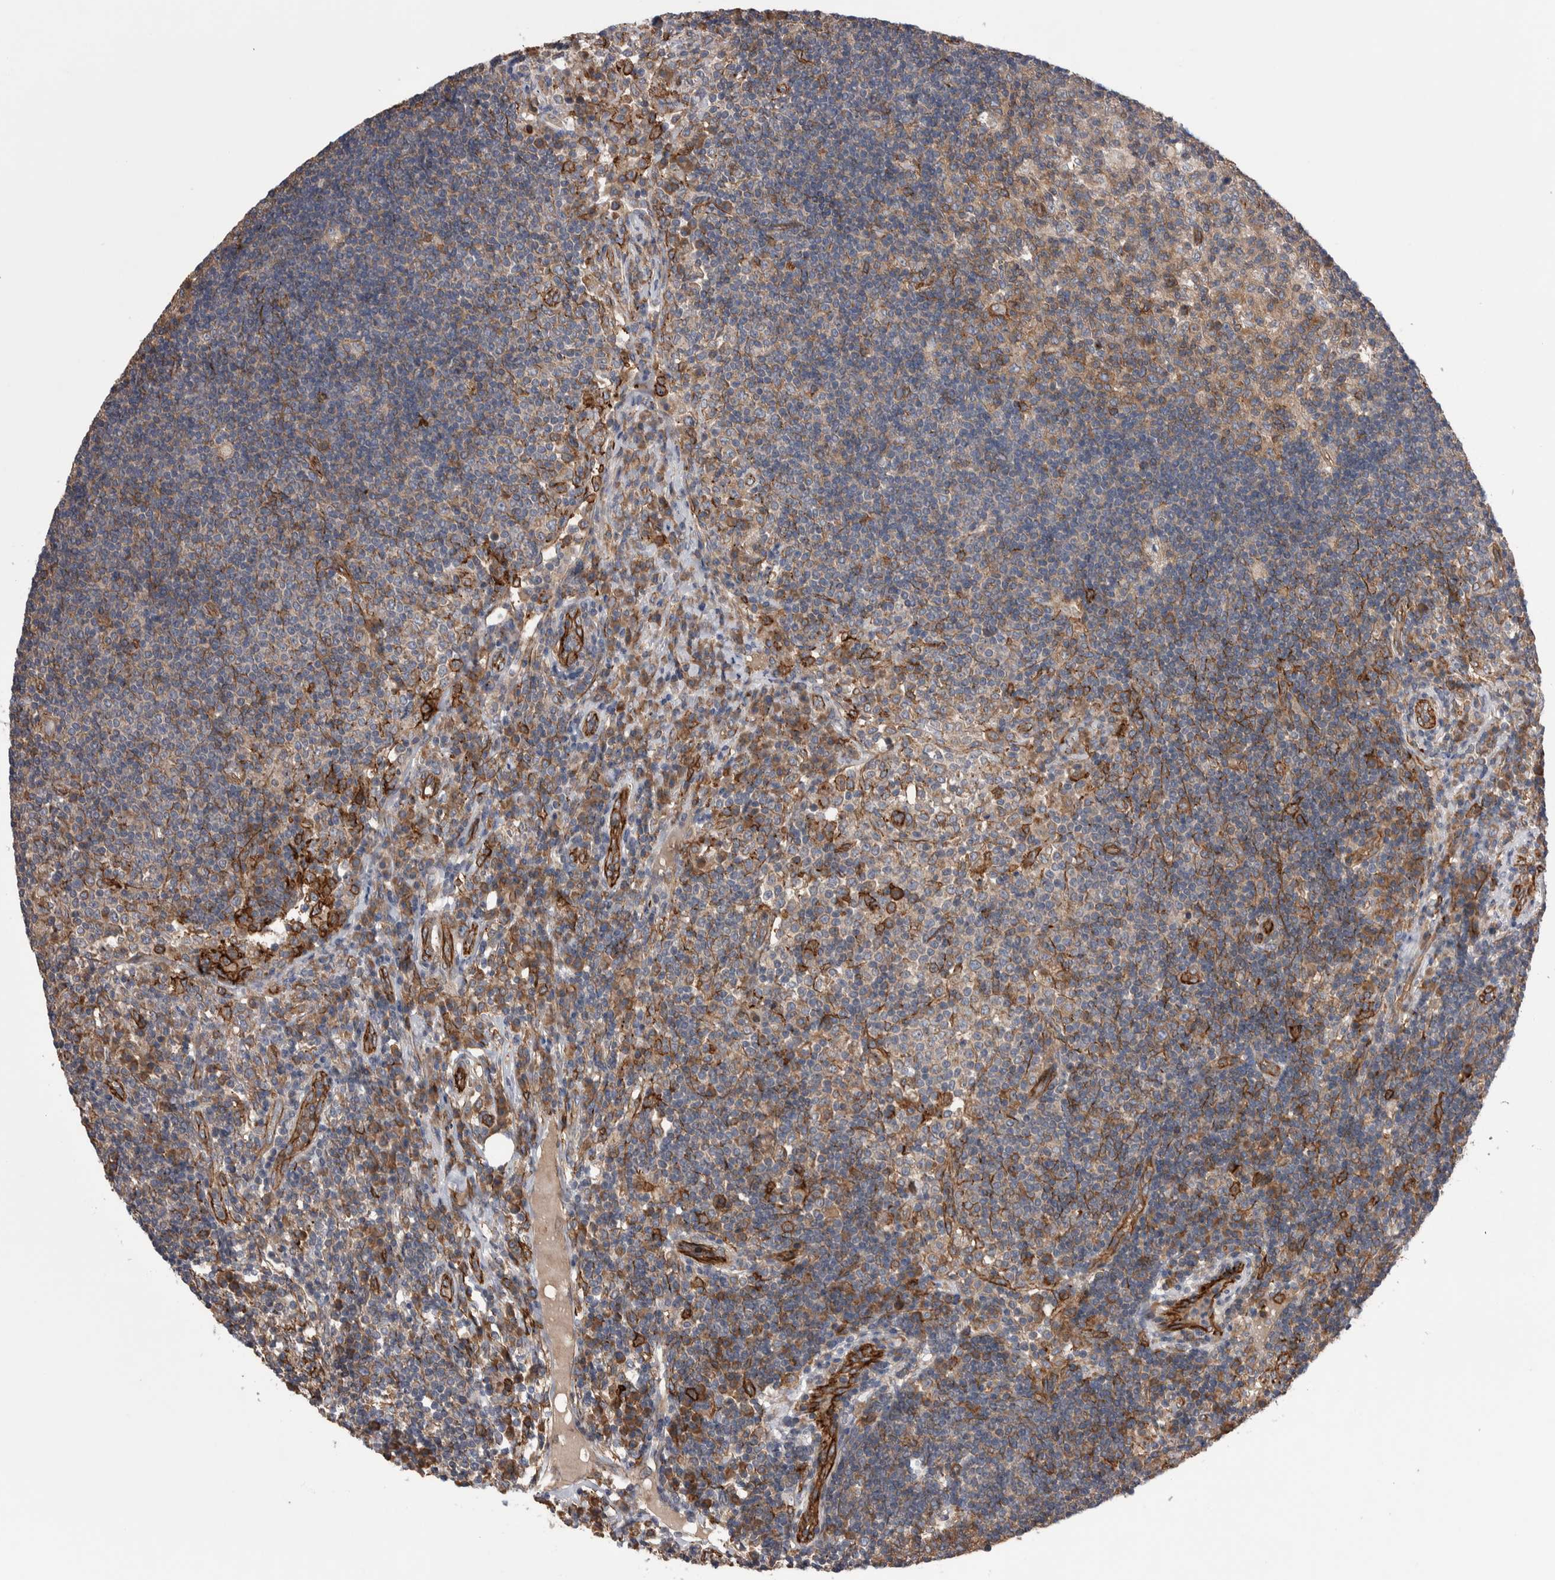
{"staining": {"intensity": "moderate", "quantity": ">75%", "location": "cytoplasmic/membranous"}, "tissue": "lymph node", "cell_type": "Germinal center cells", "image_type": "normal", "snomed": [{"axis": "morphology", "description": "Normal tissue, NOS"}, {"axis": "topography", "description": "Lymph node"}], "caption": "A photomicrograph of human lymph node stained for a protein shows moderate cytoplasmic/membranous brown staining in germinal center cells.", "gene": "LIMA1", "patient": {"sex": "female", "age": 53}}